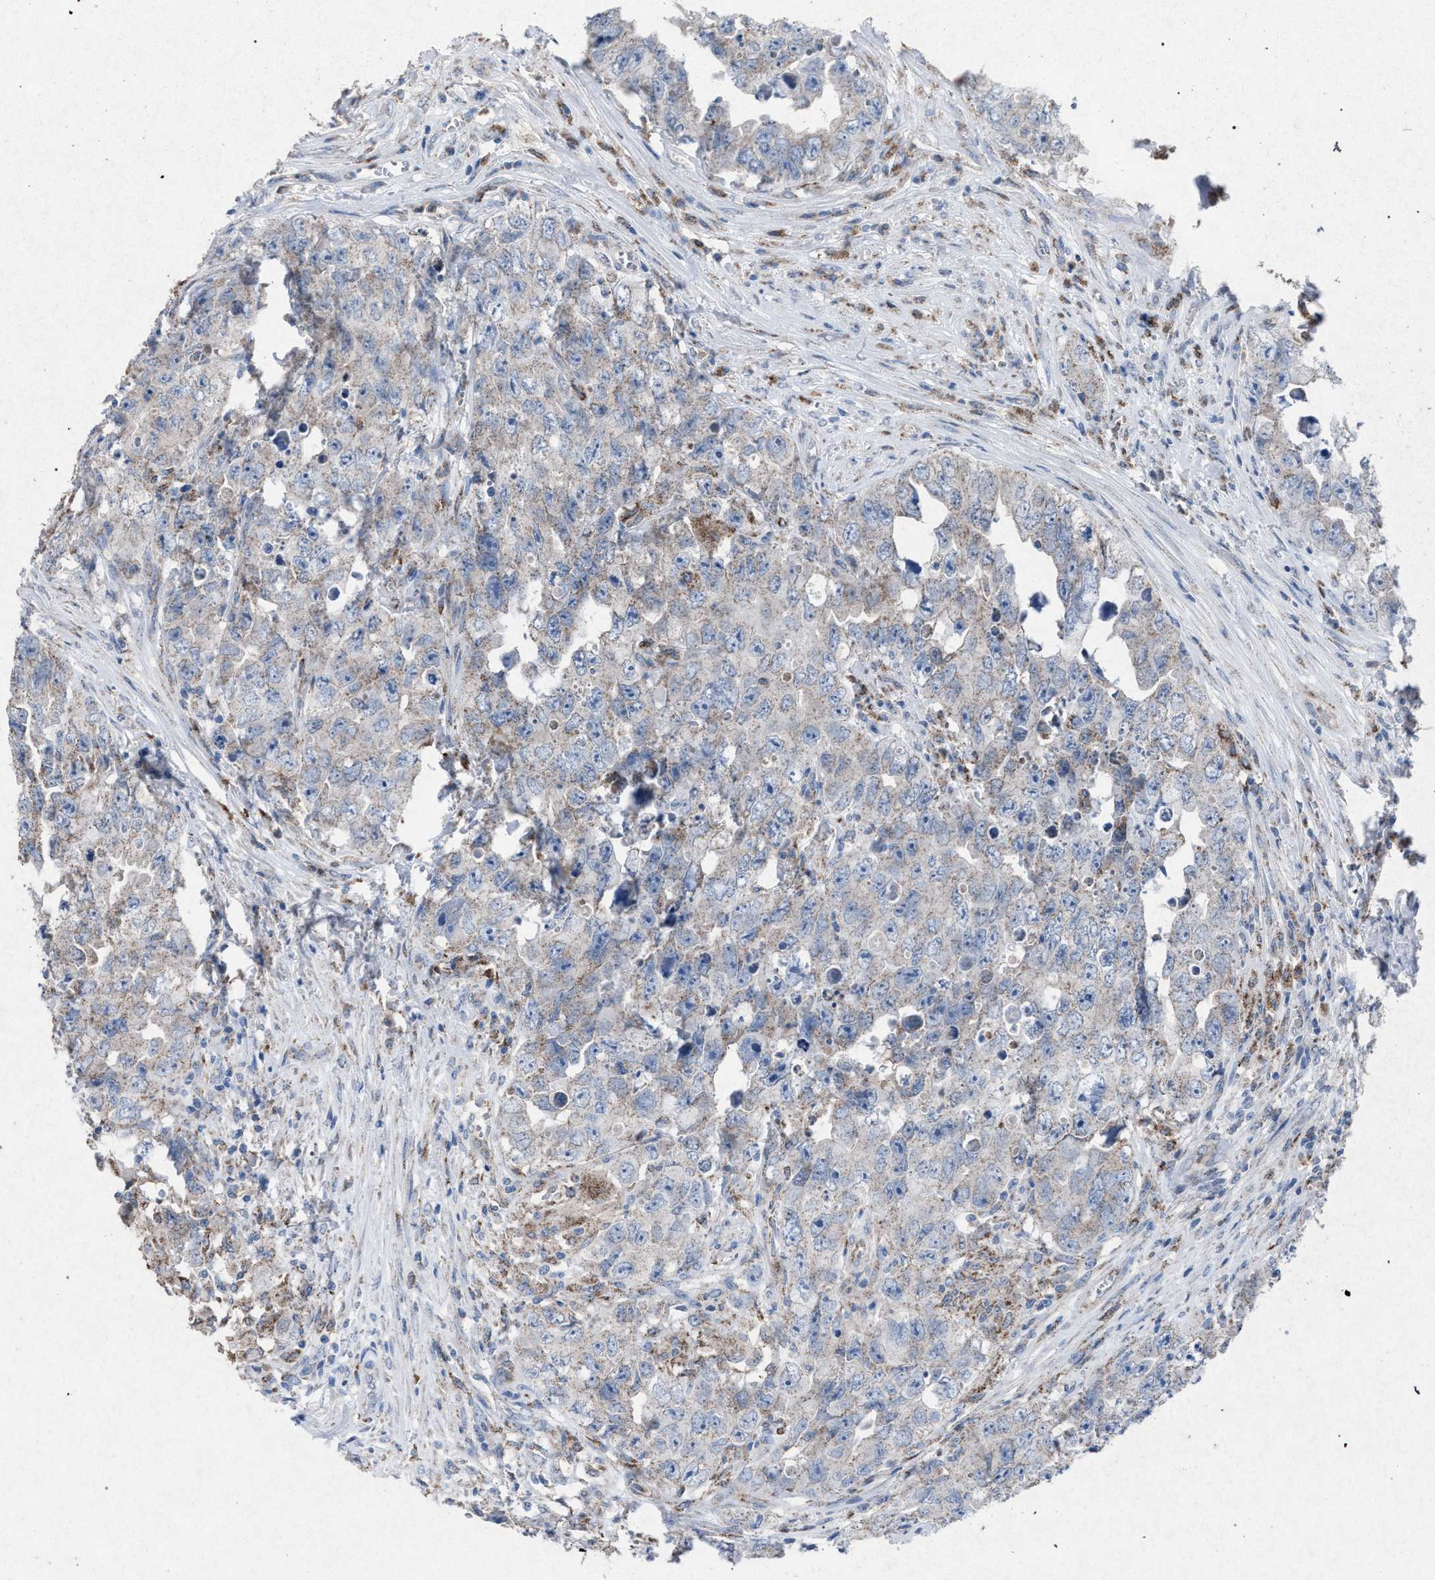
{"staining": {"intensity": "weak", "quantity": "<25%", "location": "cytoplasmic/membranous"}, "tissue": "testis cancer", "cell_type": "Tumor cells", "image_type": "cancer", "snomed": [{"axis": "morphology", "description": "Seminoma, NOS"}, {"axis": "morphology", "description": "Carcinoma, Embryonal, NOS"}, {"axis": "topography", "description": "Testis"}], "caption": "This is a micrograph of immunohistochemistry (IHC) staining of testis cancer, which shows no staining in tumor cells.", "gene": "HSD17B4", "patient": {"sex": "male", "age": 43}}